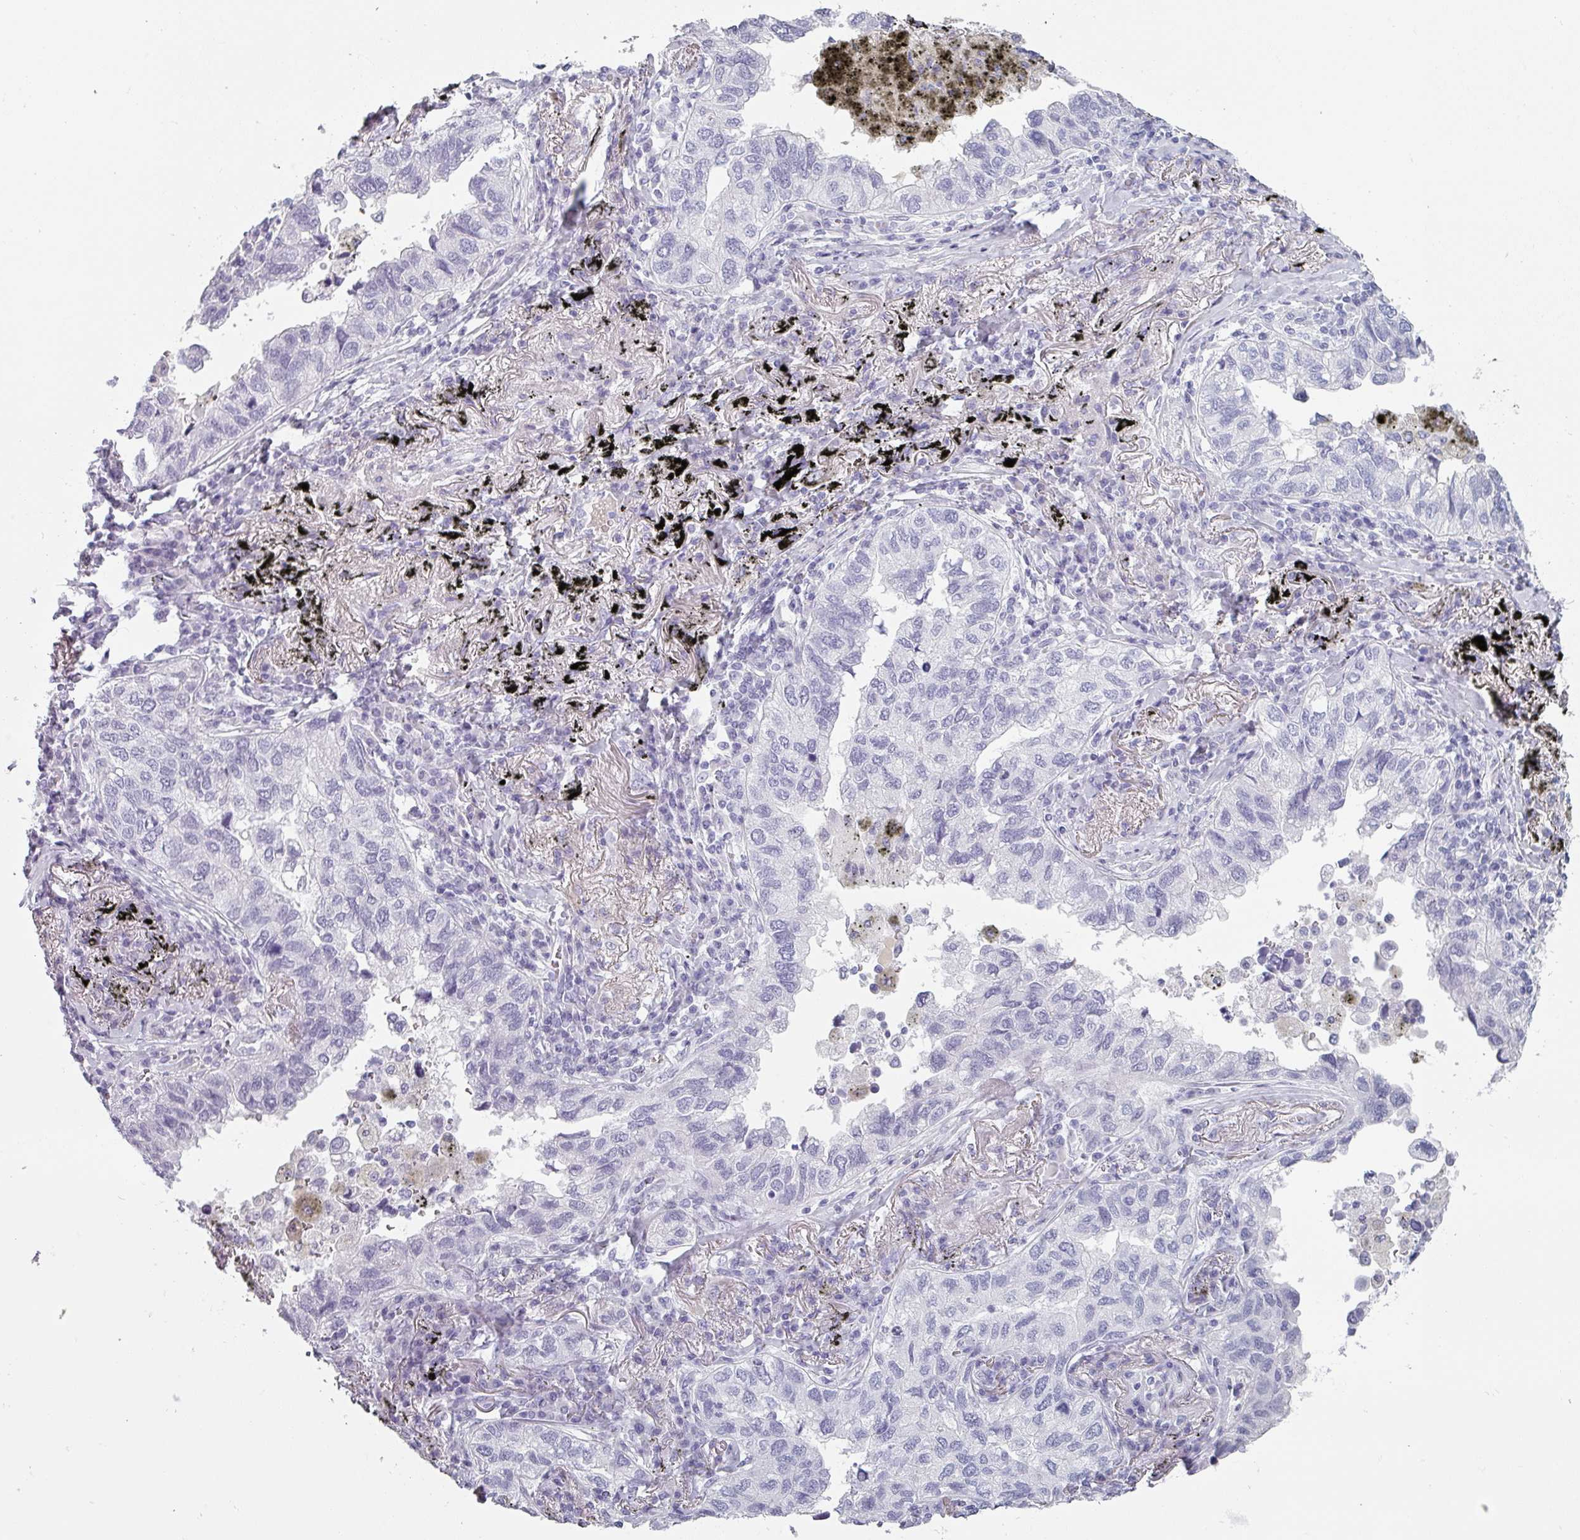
{"staining": {"intensity": "negative", "quantity": "none", "location": "none"}, "tissue": "lung cancer", "cell_type": "Tumor cells", "image_type": "cancer", "snomed": [{"axis": "morphology", "description": "Adenocarcinoma, NOS"}, {"axis": "topography", "description": "Lung"}], "caption": "Adenocarcinoma (lung) stained for a protein using immunohistochemistry (IHC) demonstrates no staining tumor cells.", "gene": "SLC35G2", "patient": {"sex": "male", "age": 65}}